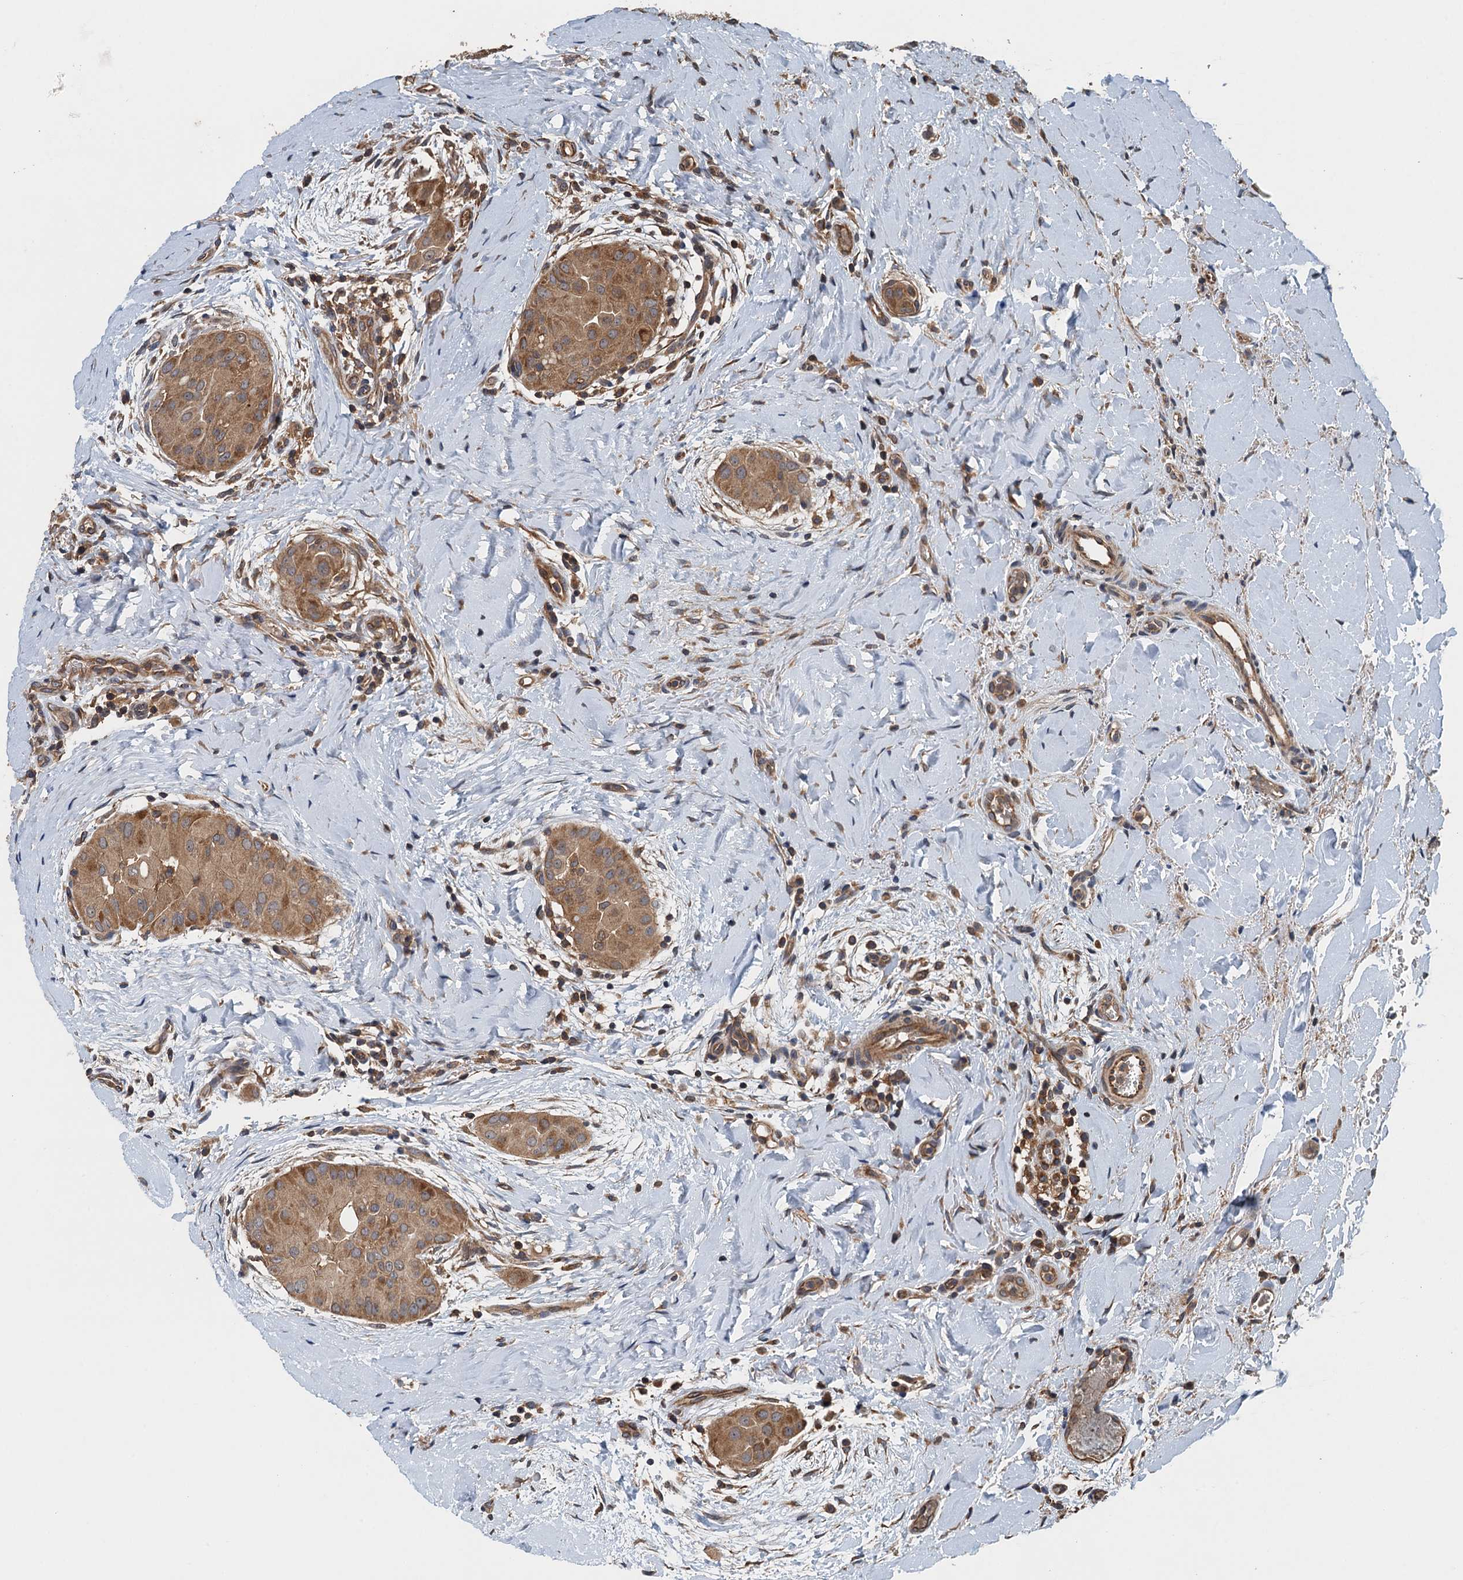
{"staining": {"intensity": "moderate", "quantity": ">75%", "location": "cytoplasmic/membranous"}, "tissue": "thyroid cancer", "cell_type": "Tumor cells", "image_type": "cancer", "snomed": [{"axis": "morphology", "description": "Papillary adenocarcinoma, NOS"}, {"axis": "topography", "description": "Thyroid gland"}], "caption": "Moderate cytoplasmic/membranous expression for a protein is identified in approximately >75% of tumor cells of thyroid papillary adenocarcinoma using immunohistochemistry (IHC).", "gene": "BORCS5", "patient": {"sex": "male", "age": 33}}